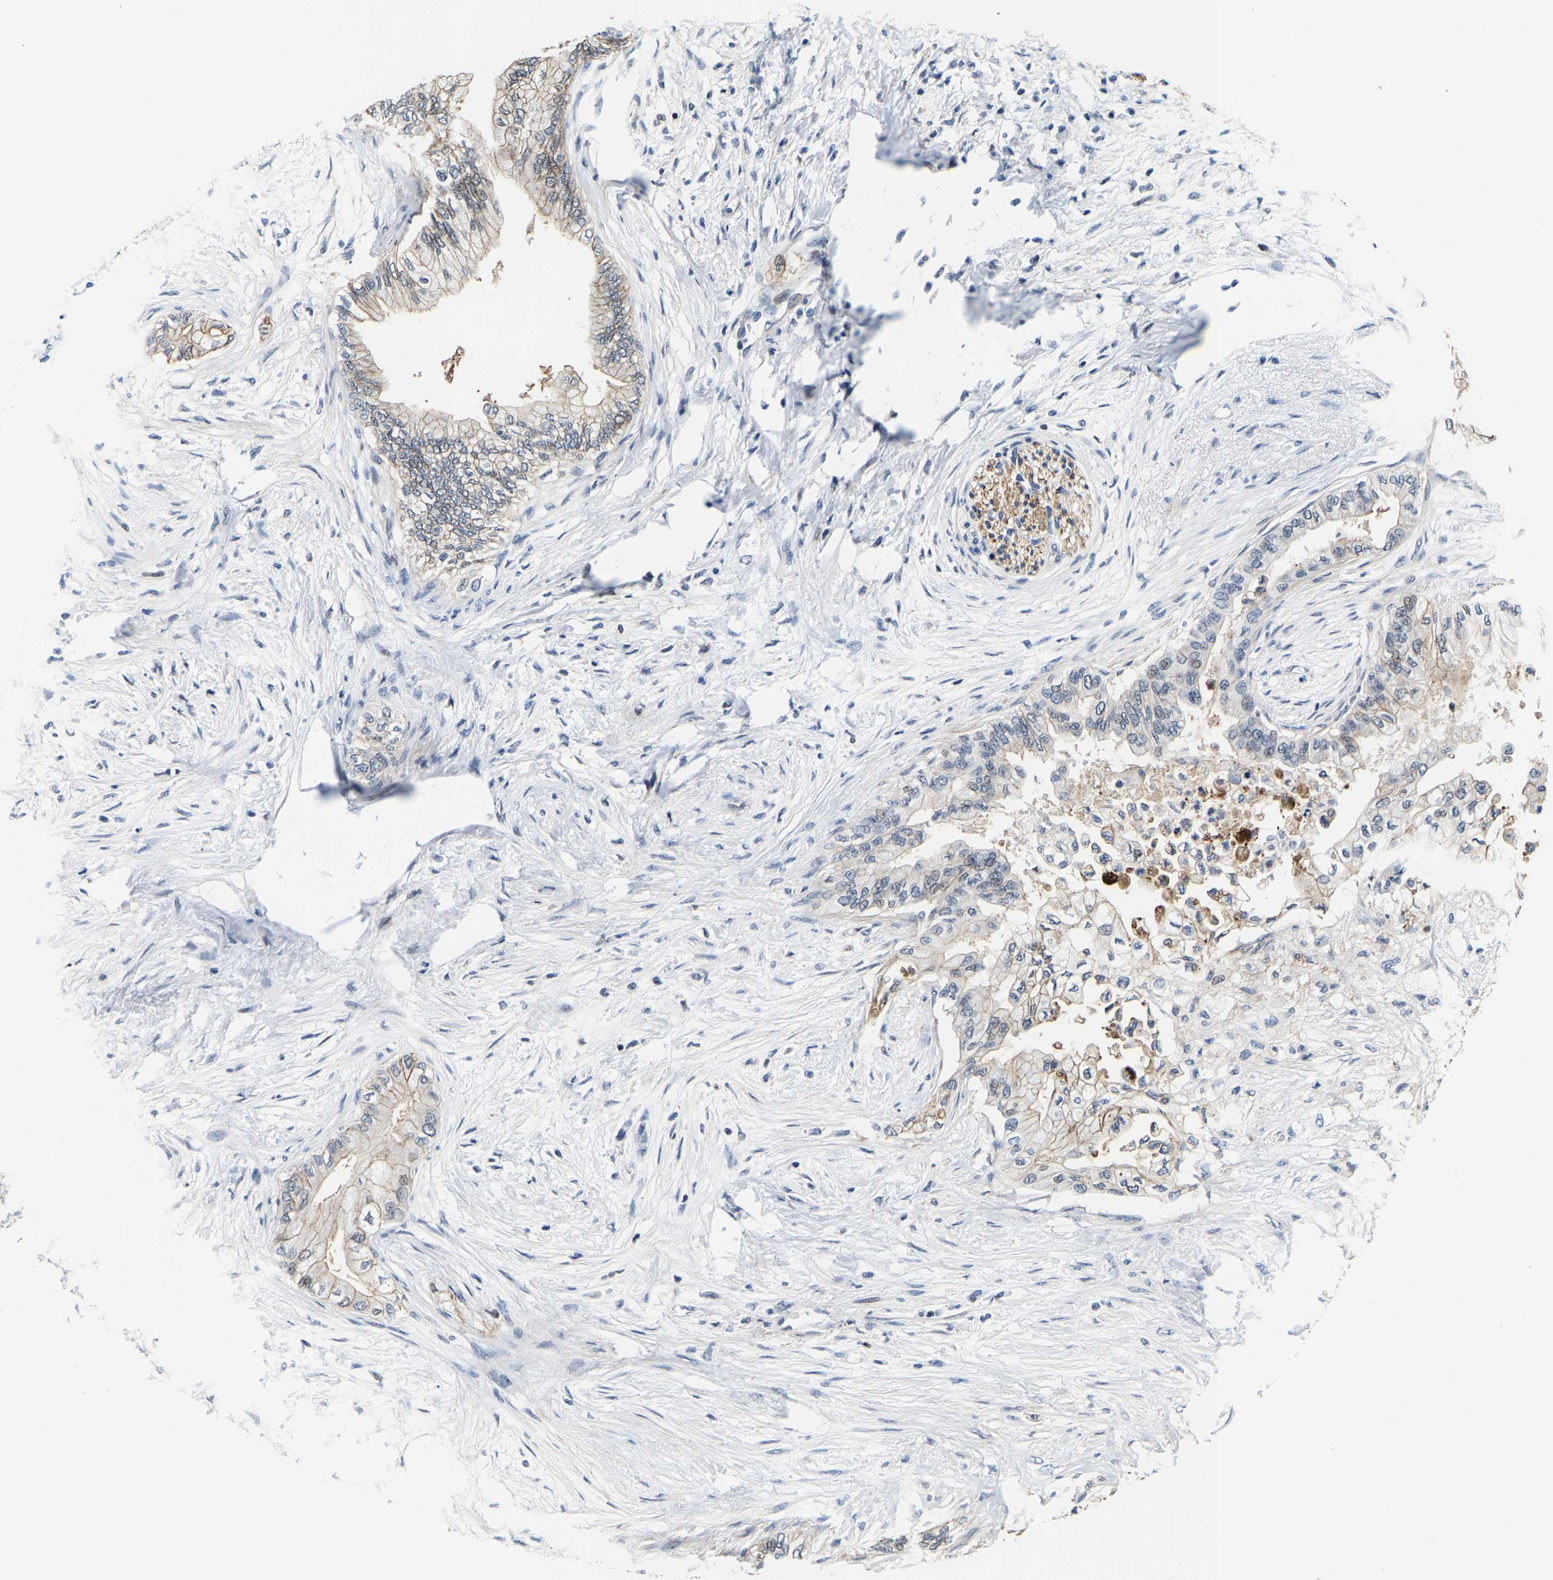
{"staining": {"intensity": "weak", "quantity": "<25%", "location": "cytoplasmic/membranous"}, "tissue": "pancreatic cancer", "cell_type": "Tumor cells", "image_type": "cancer", "snomed": [{"axis": "morphology", "description": "Normal tissue, NOS"}, {"axis": "morphology", "description": "Adenocarcinoma, NOS"}, {"axis": "topography", "description": "Pancreas"}, {"axis": "topography", "description": "Duodenum"}], "caption": "Pancreatic cancer (adenocarcinoma) was stained to show a protein in brown. There is no significant expression in tumor cells.", "gene": "GTPBP10", "patient": {"sex": "female", "age": 60}}